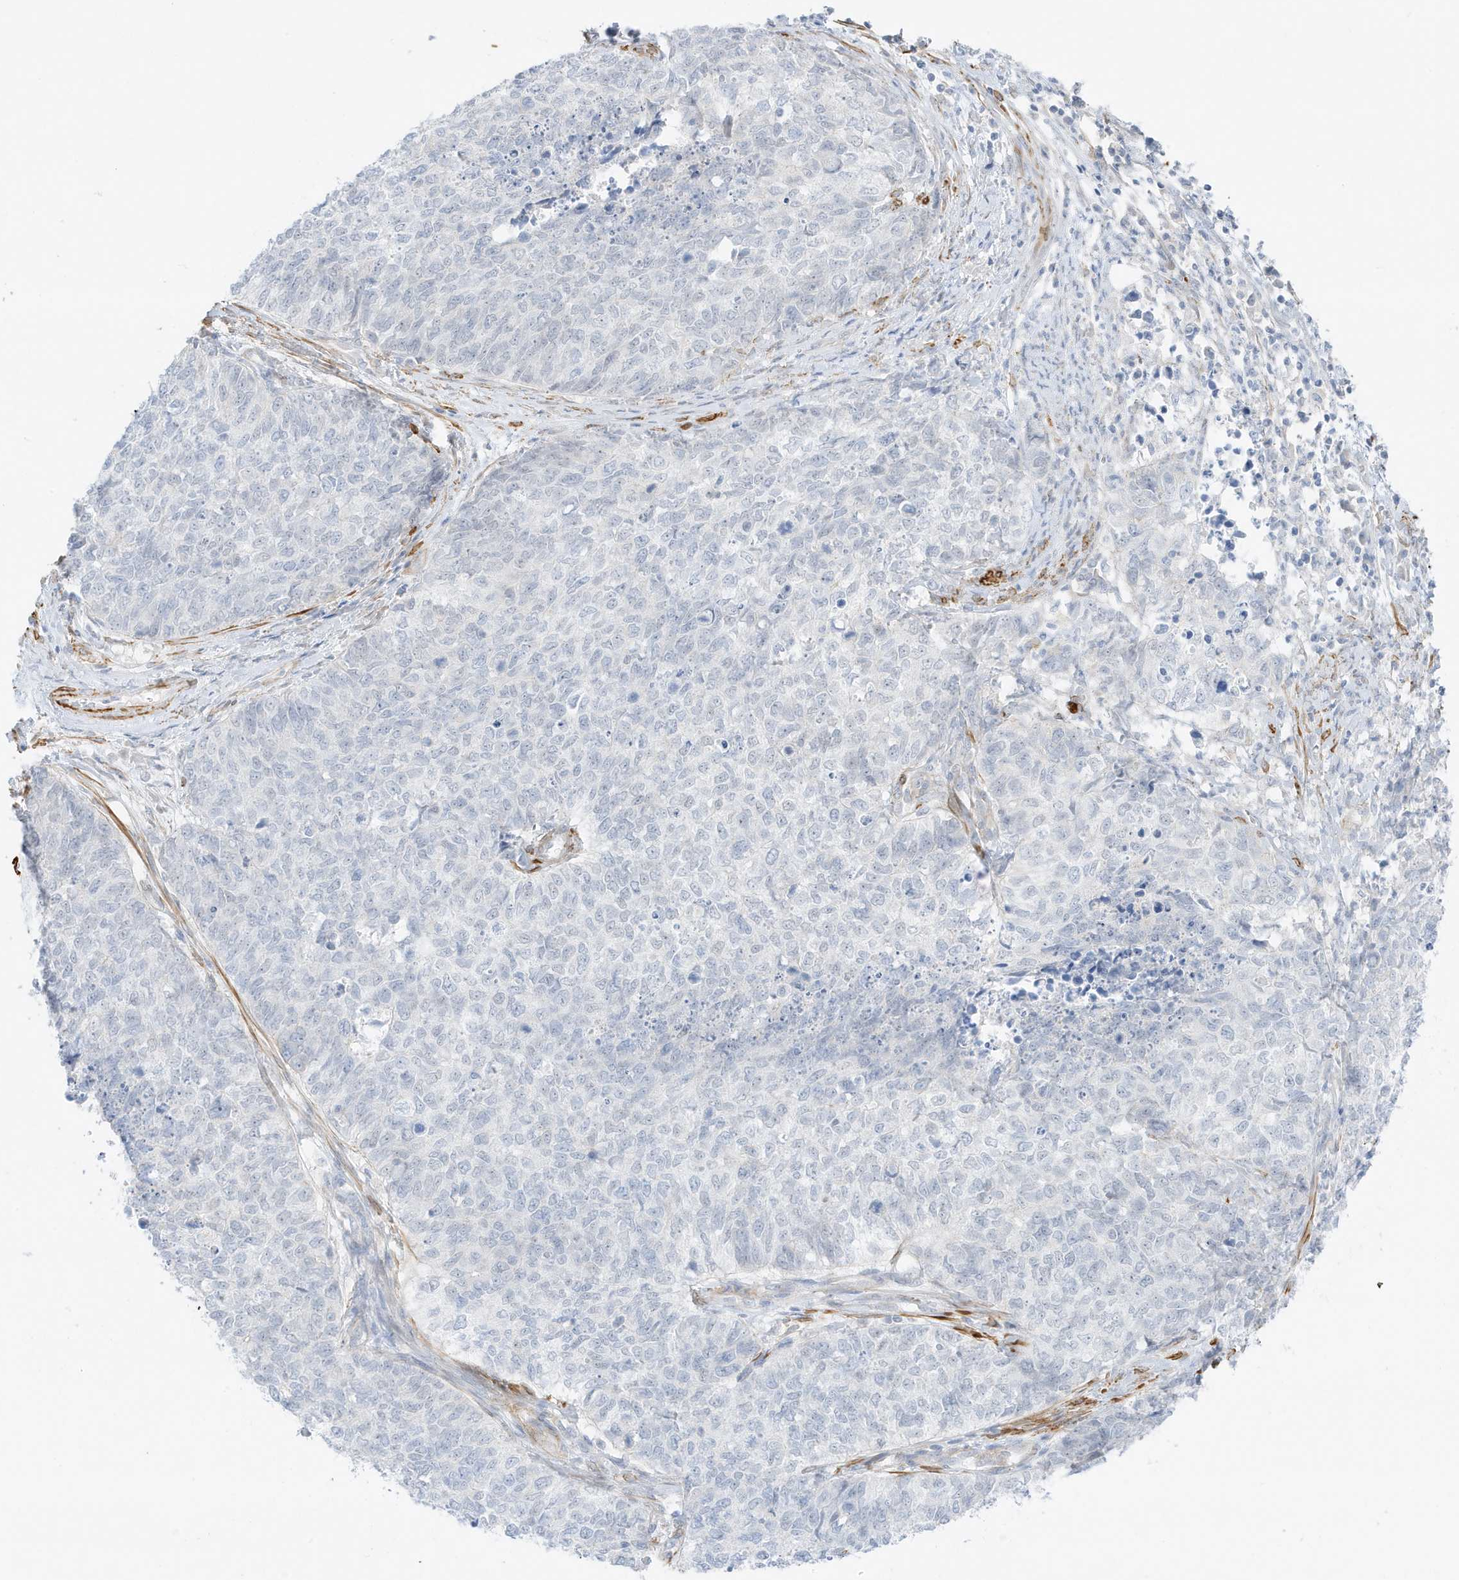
{"staining": {"intensity": "negative", "quantity": "none", "location": "none"}, "tissue": "cervical cancer", "cell_type": "Tumor cells", "image_type": "cancer", "snomed": [{"axis": "morphology", "description": "Squamous cell carcinoma, NOS"}, {"axis": "topography", "description": "Cervix"}], "caption": "The histopathology image demonstrates no significant staining in tumor cells of cervical cancer (squamous cell carcinoma). (DAB (3,3'-diaminobenzidine) immunohistochemistry (IHC), high magnification).", "gene": "SLC22A13", "patient": {"sex": "female", "age": 63}}